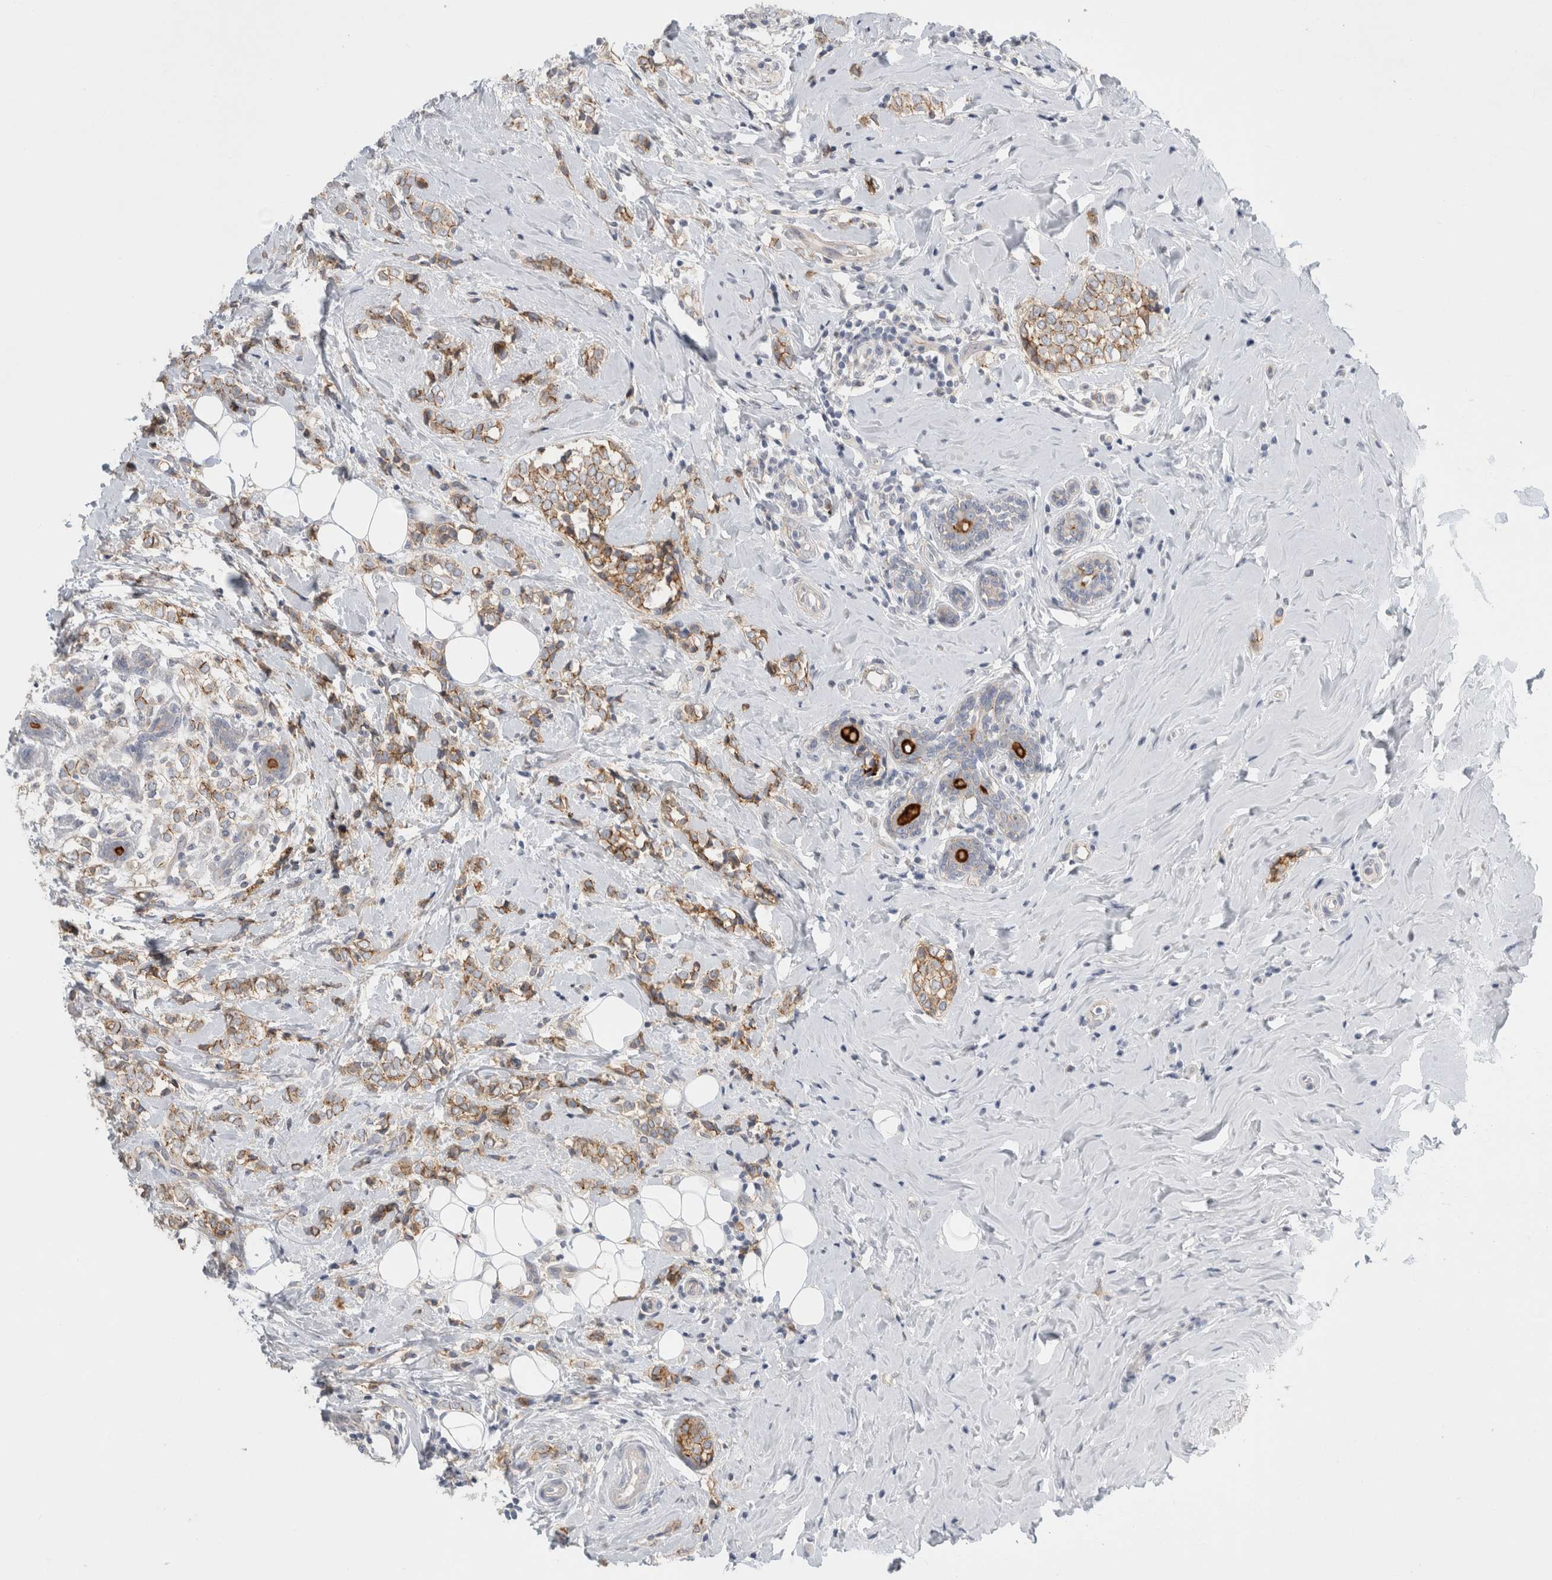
{"staining": {"intensity": "moderate", "quantity": ">75%", "location": "cytoplasmic/membranous"}, "tissue": "breast cancer", "cell_type": "Tumor cells", "image_type": "cancer", "snomed": [{"axis": "morphology", "description": "Normal tissue, NOS"}, {"axis": "morphology", "description": "Lobular carcinoma"}, {"axis": "topography", "description": "Breast"}], "caption": "Approximately >75% of tumor cells in human breast cancer (lobular carcinoma) exhibit moderate cytoplasmic/membranous protein expression as visualized by brown immunohistochemical staining.", "gene": "VANGL1", "patient": {"sex": "female", "age": 47}}